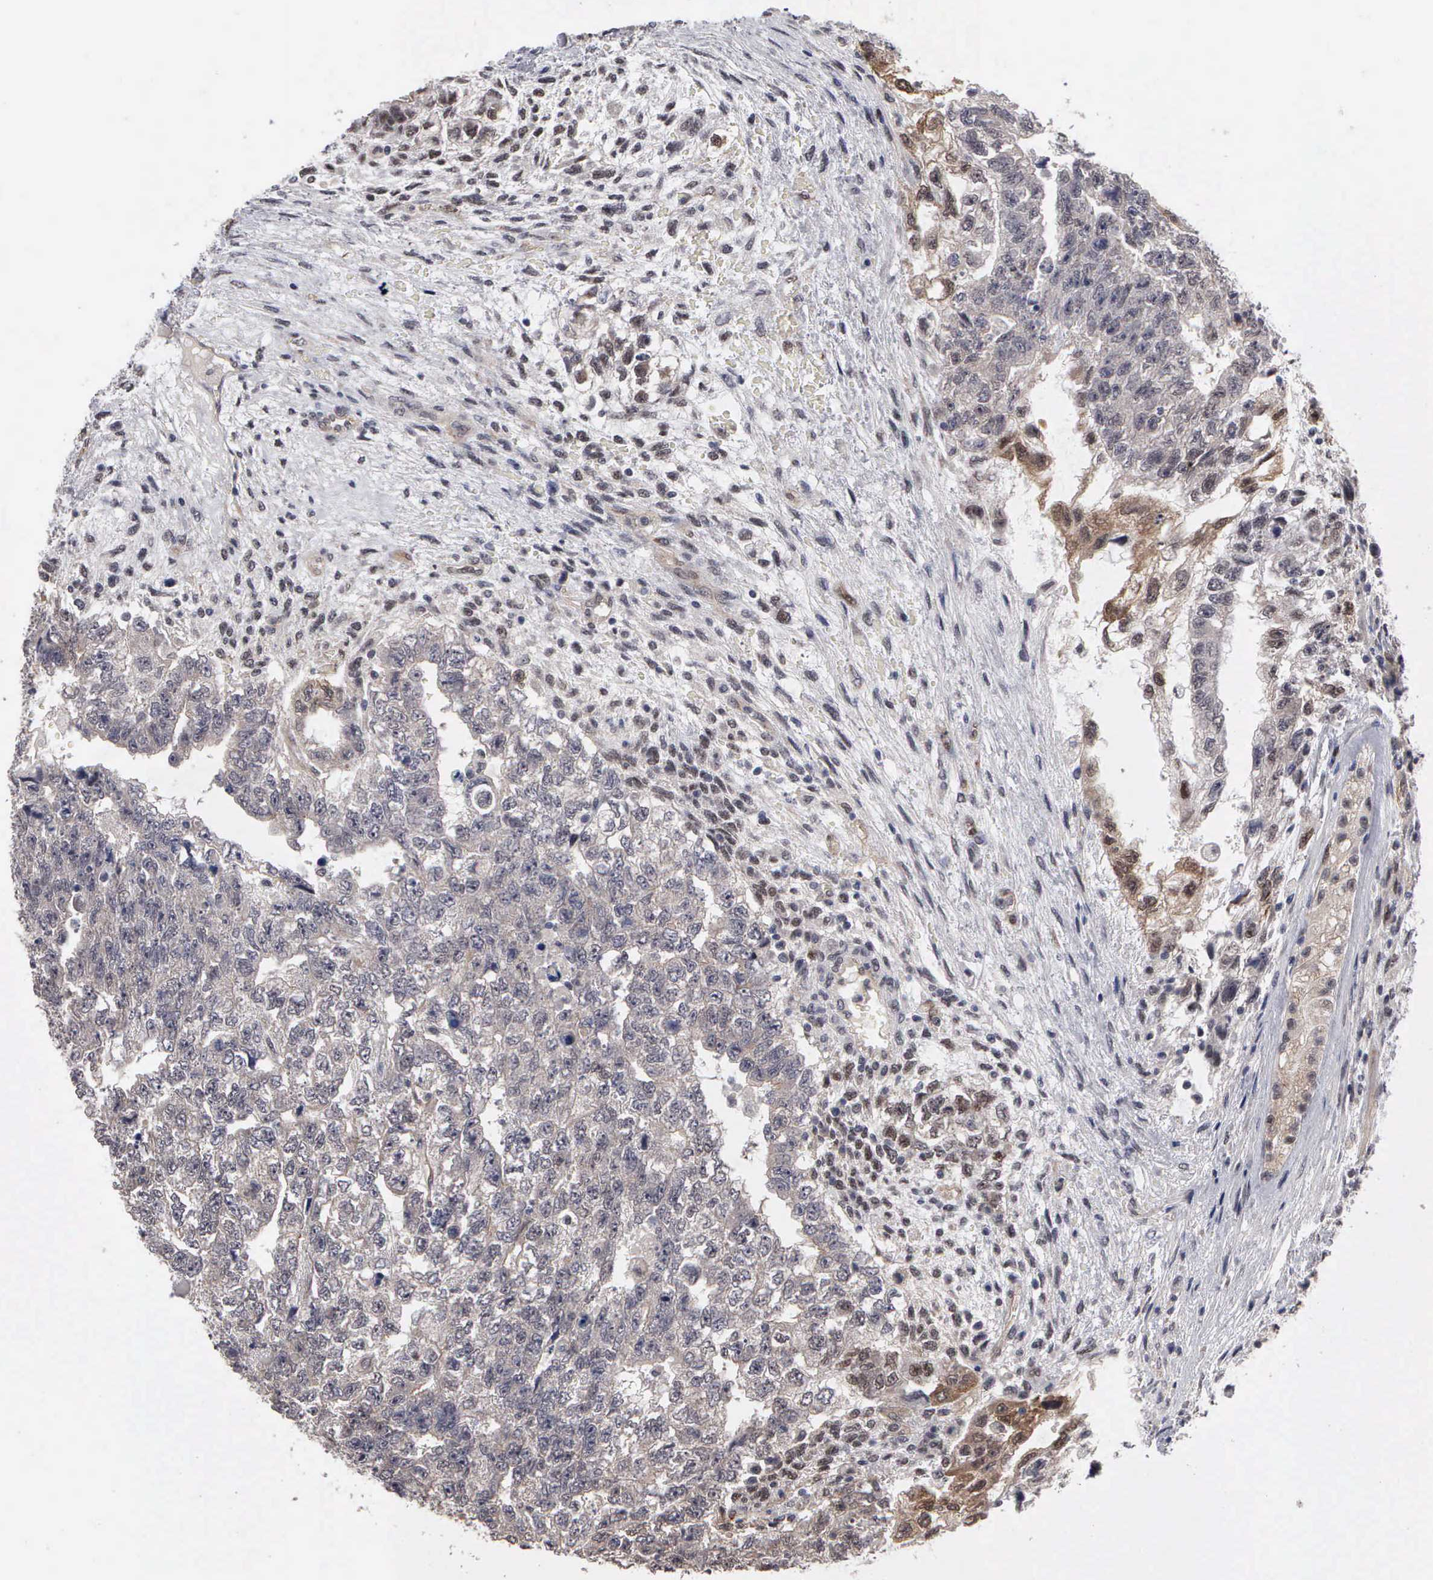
{"staining": {"intensity": "moderate", "quantity": "<25%", "location": "cytoplasmic/membranous,nuclear"}, "tissue": "testis cancer", "cell_type": "Tumor cells", "image_type": "cancer", "snomed": [{"axis": "morphology", "description": "Carcinoma, Embryonal, NOS"}, {"axis": "topography", "description": "Testis"}], "caption": "The image displays a brown stain indicating the presence of a protein in the cytoplasmic/membranous and nuclear of tumor cells in embryonal carcinoma (testis).", "gene": "ZBTB33", "patient": {"sex": "male", "age": 36}}